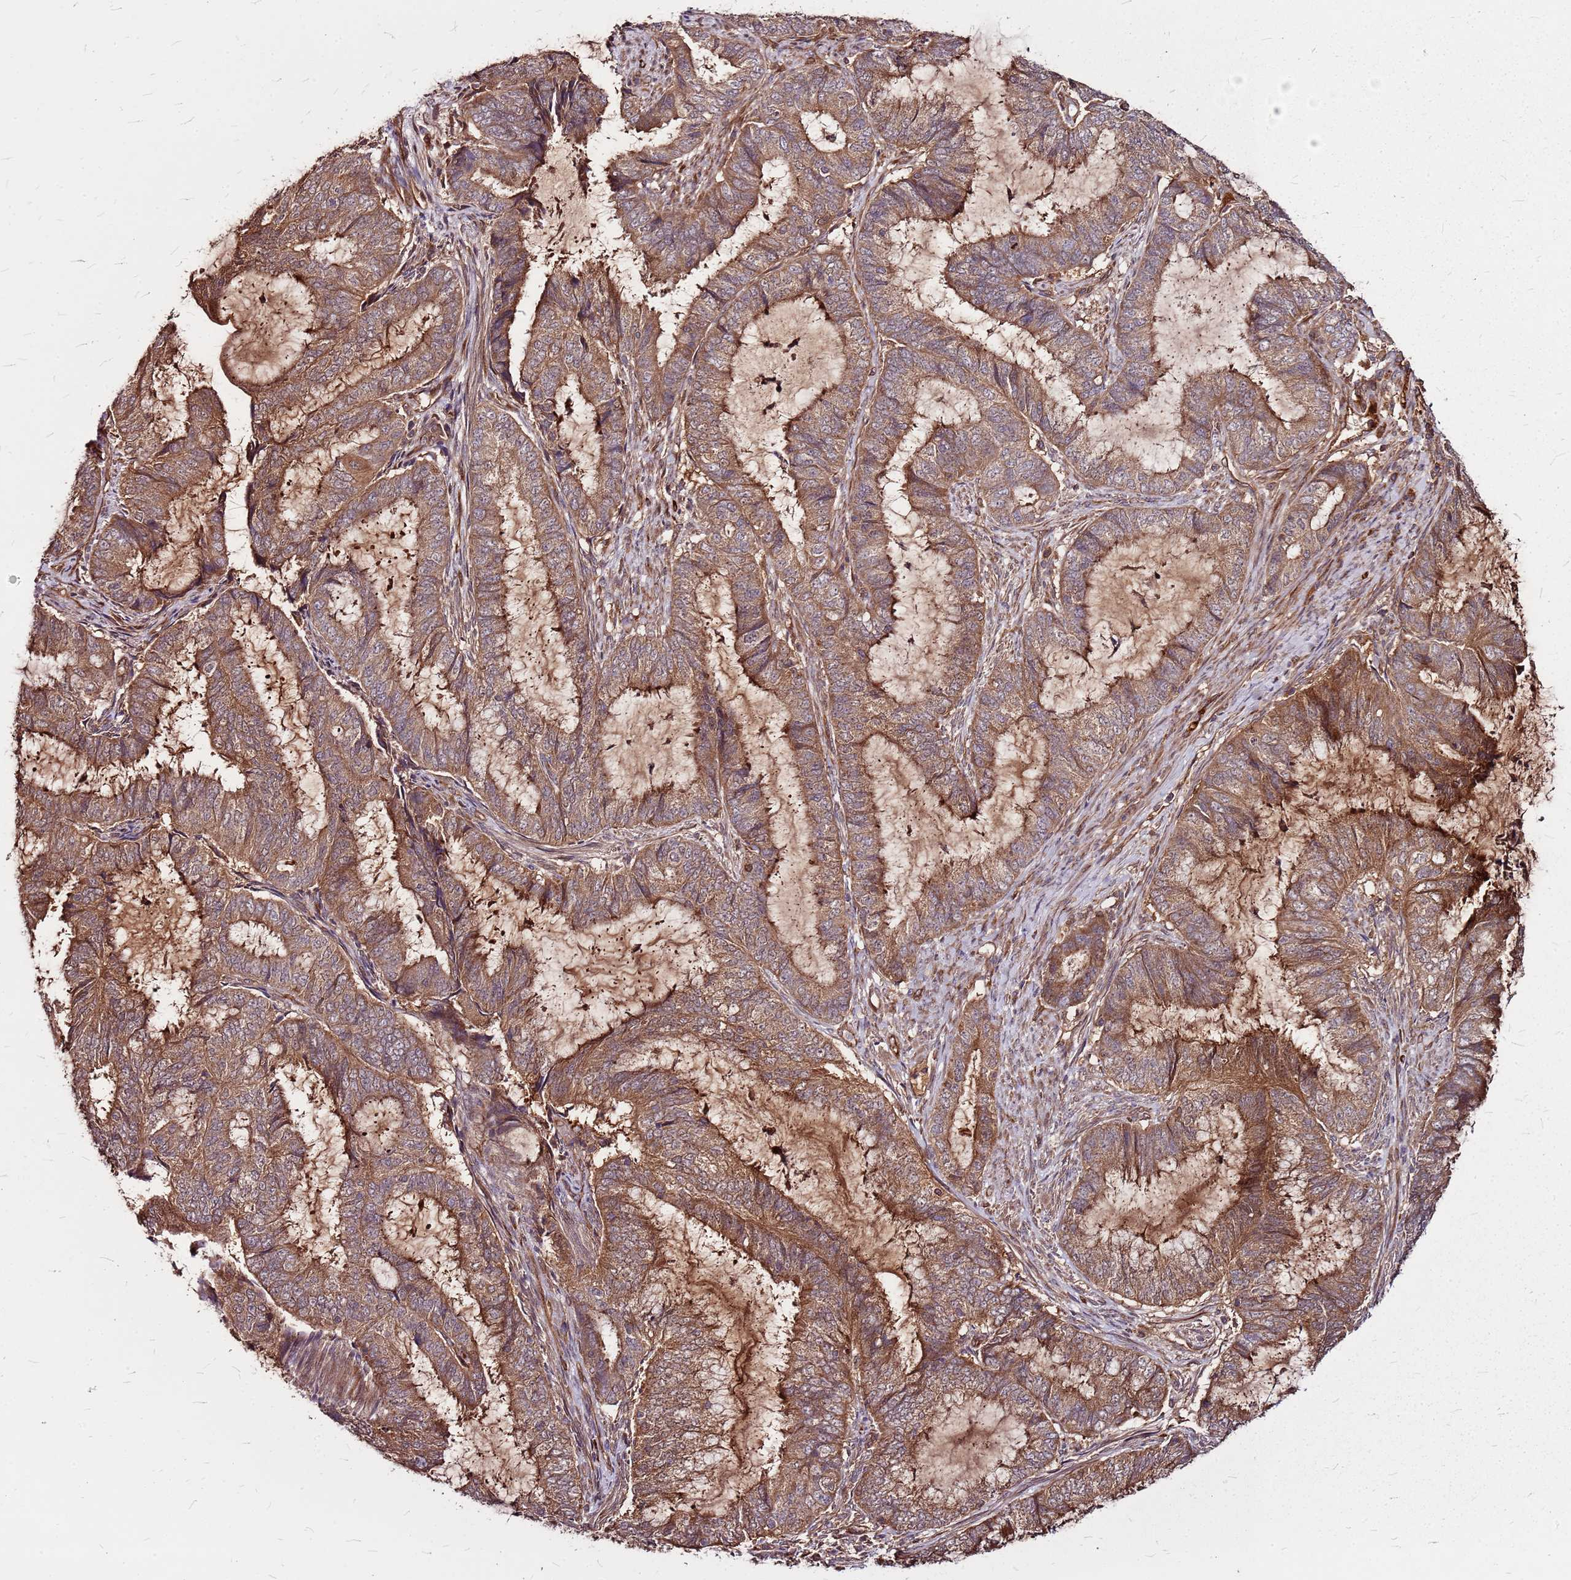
{"staining": {"intensity": "moderate", "quantity": ">75%", "location": "cytoplasmic/membranous"}, "tissue": "endometrial cancer", "cell_type": "Tumor cells", "image_type": "cancer", "snomed": [{"axis": "morphology", "description": "Adenocarcinoma, NOS"}, {"axis": "topography", "description": "Endometrium"}], "caption": "A histopathology image showing moderate cytoplasmic/membranous expression in approximately >75% of tumor cells in endometrial cancer, as visualized by brown immunohistochemical staining.", "gene": "LYPLAL1", "patient": {"sex": "female", "age": 51}}